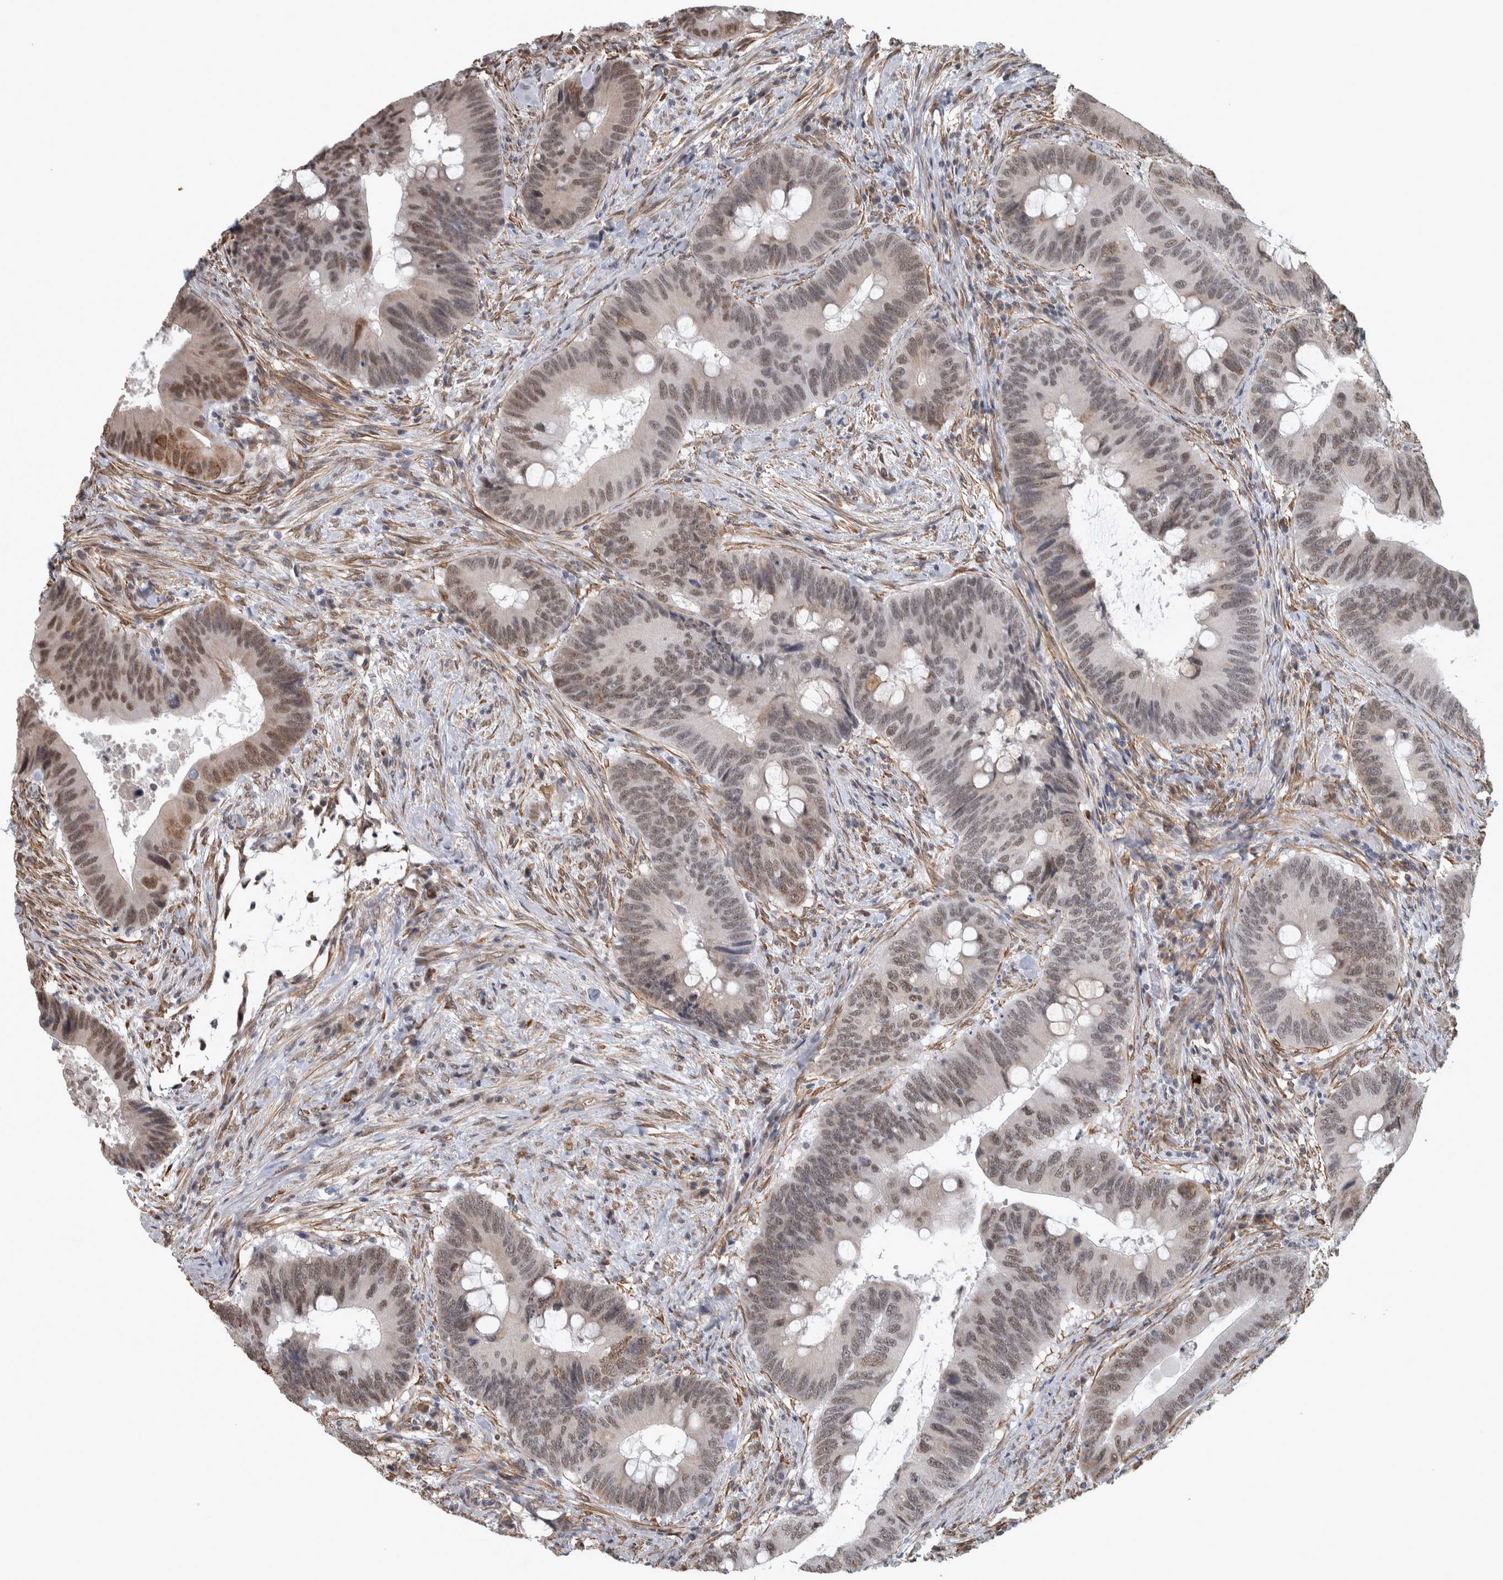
{"staining": {"intensity": "weak", "quantity": "25%-75%", "location": "nuclear"}, "tissue": "colorectal cancer", "cell_type": "Tumor cells", "image_type": "cancer", "snomed": [{"axis": "morphology", "description": "Adenocarcinoma, NOS"}, {"axis": "topography", "description": "Colon"}], "caption": "Tumor cells demonstrate weak nuclear positivity in approximately 25%-75% of cells in colorectal cancer (adenocarcinoma).", "gene": "DDX42", "patient": {"sex": "male", "age": 71}}